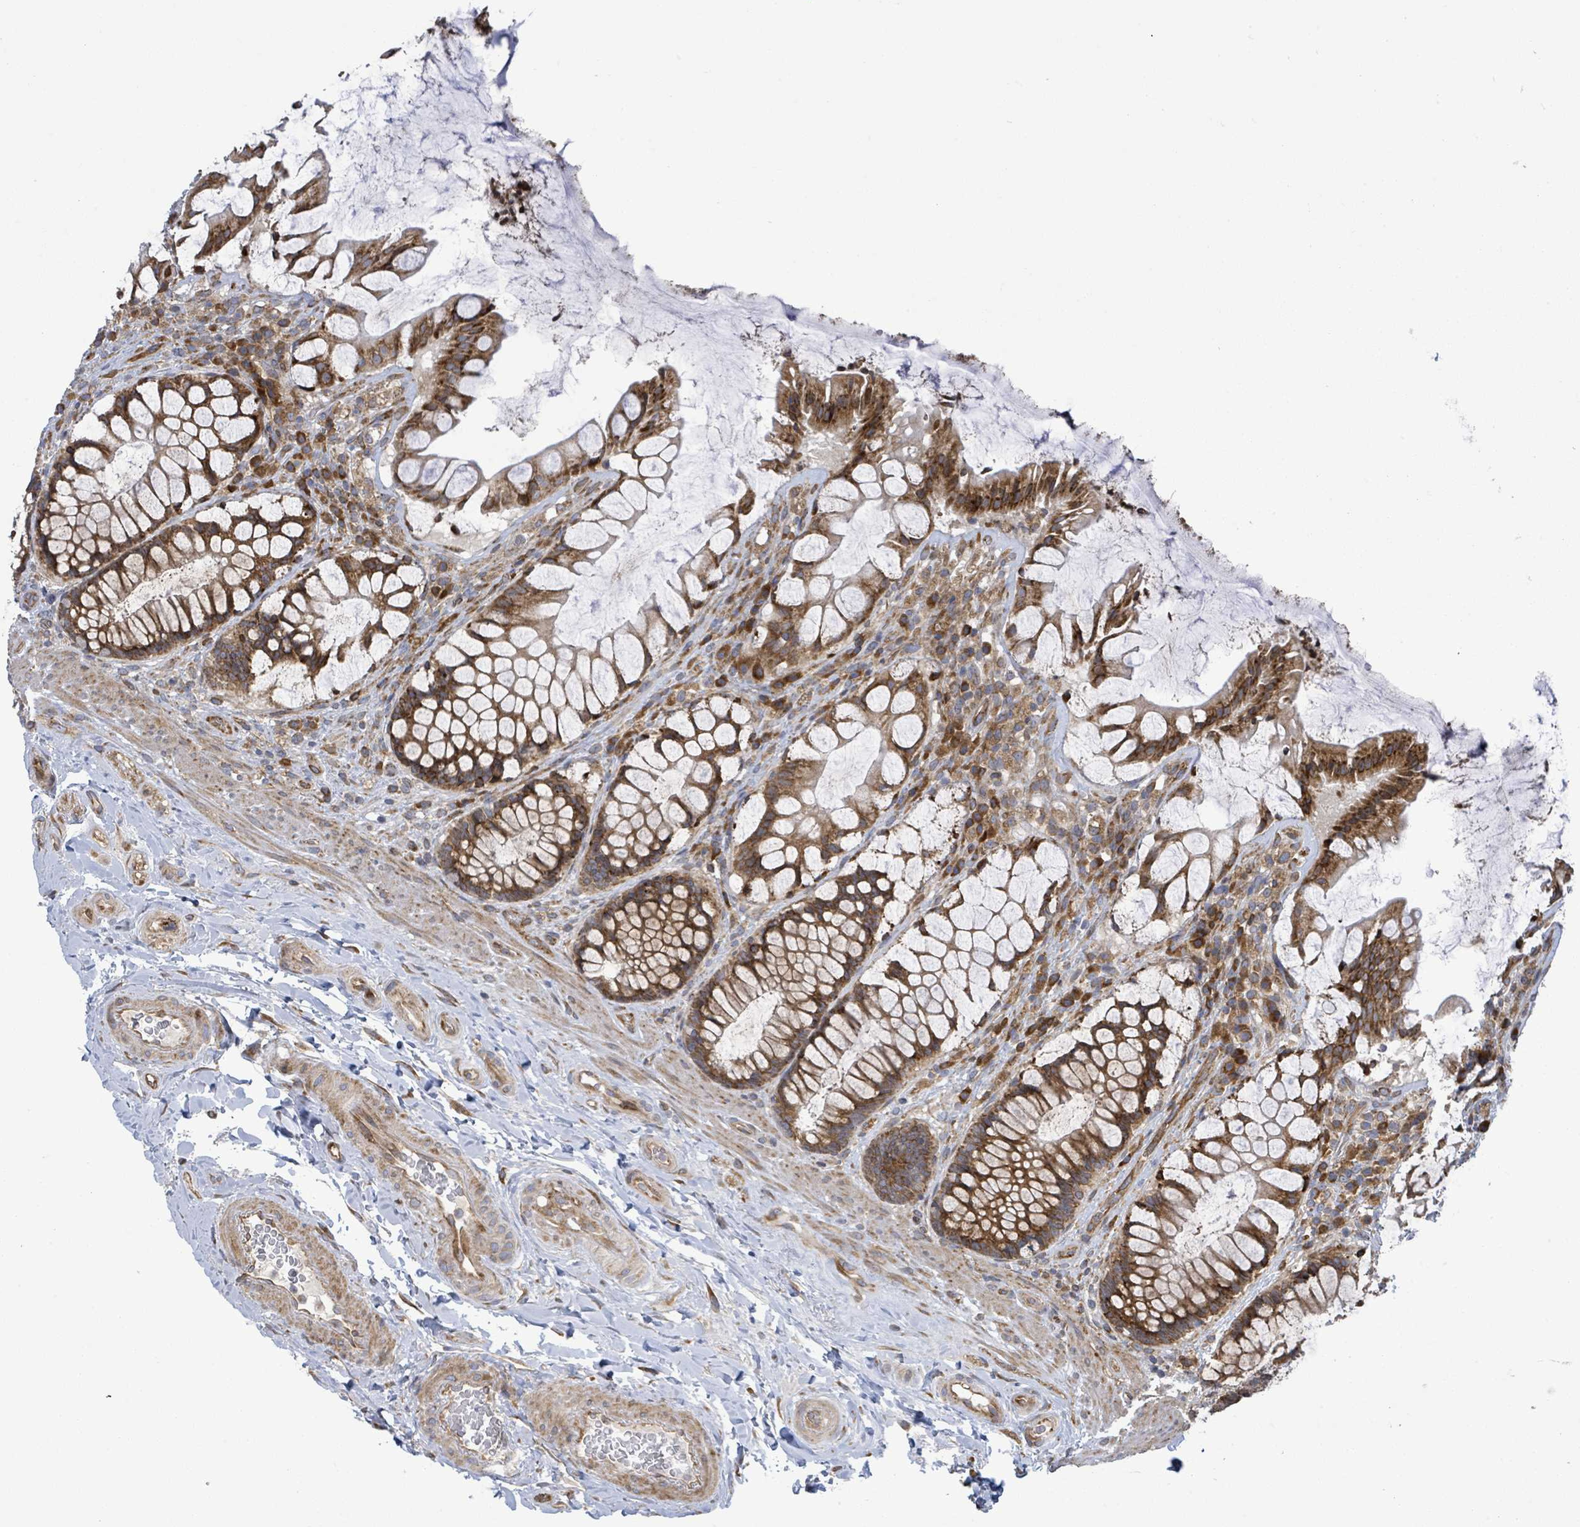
{"staining": {"intensity": "strong", "quantity": ">75%", "location": "cytoplasmic/membranous"}, "tissue": "rectum", "cell_type": "Glandular cells", "image_type": "normal", "snomed": [{"axis": "morphology", "description": "Normal tissue, NOS"}, {"axis": "topography", "description": "Rectum"}], "caption": "High-power microscopy captured an immunohistochemistry (IHC) micrograph of benign rectum, revealing strong cytoplasmic/membranous staining in approximately >75% of glandular cells.", "gene": "NOMO1", "patient": {"sex": "female", "age": 58}}